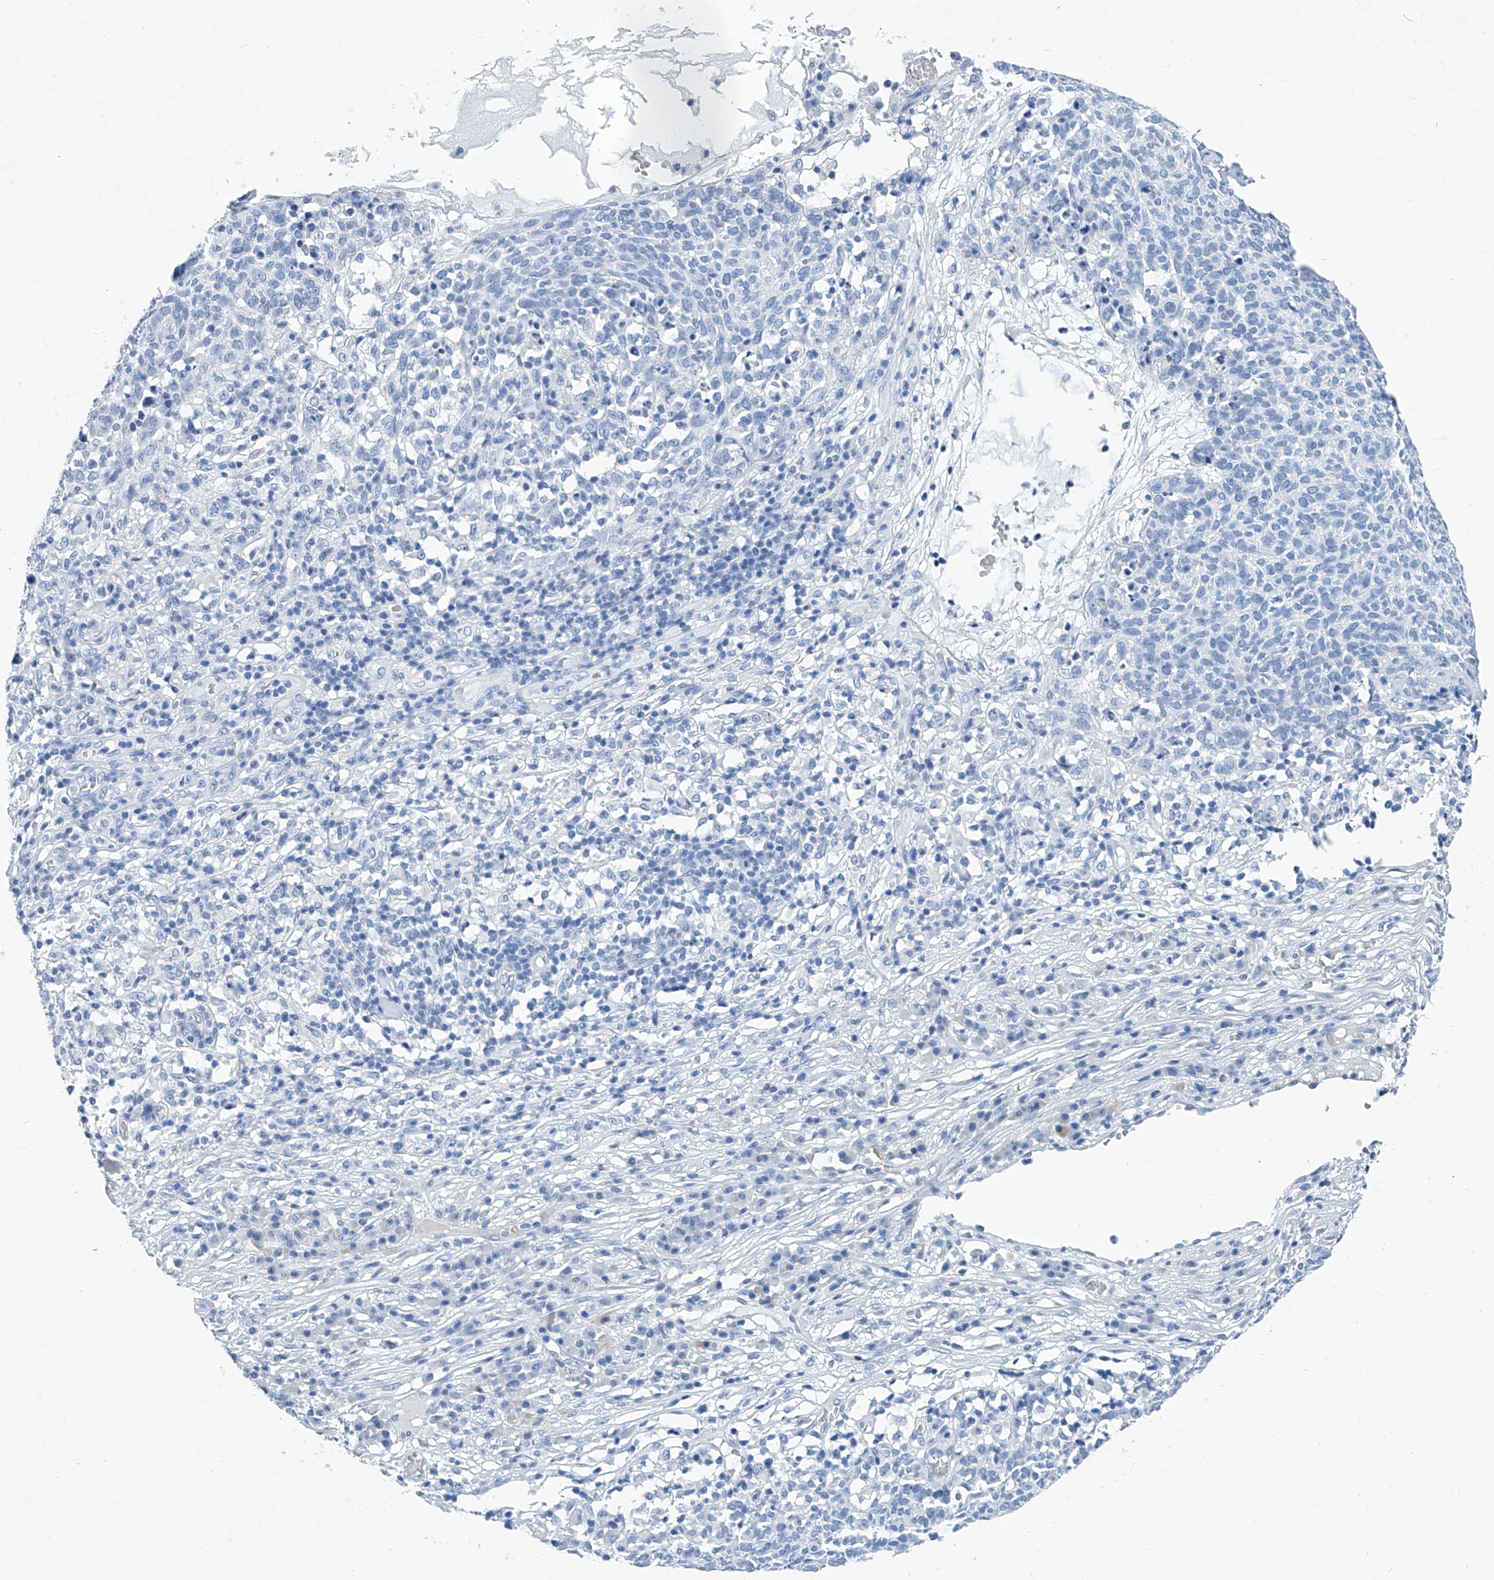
{"staining": {"intensity": "negative", "quantity": "none", "location": "none"}, "tissue": "skin cancer", "cell_type": "Tumor cells", "image_type": "cancer", "snomed": [{"axis": "morphology", "description": "Squamous cell carcinoma, NOS"}, {"axis": "topography", "description": "Skin"}], "caption": "High magnification brightfield microscopy of skin cancer (squamous cell carcinoma) stained with DAB (brown) and counterstained with hematoxylin (blue): tumor cells show no significant staining. (Immunohistochemistry (ihc), brightfield microscopy, high magnification).", "gene": "CYP2A7", "patient": {"sex": "female", "age": 90}}